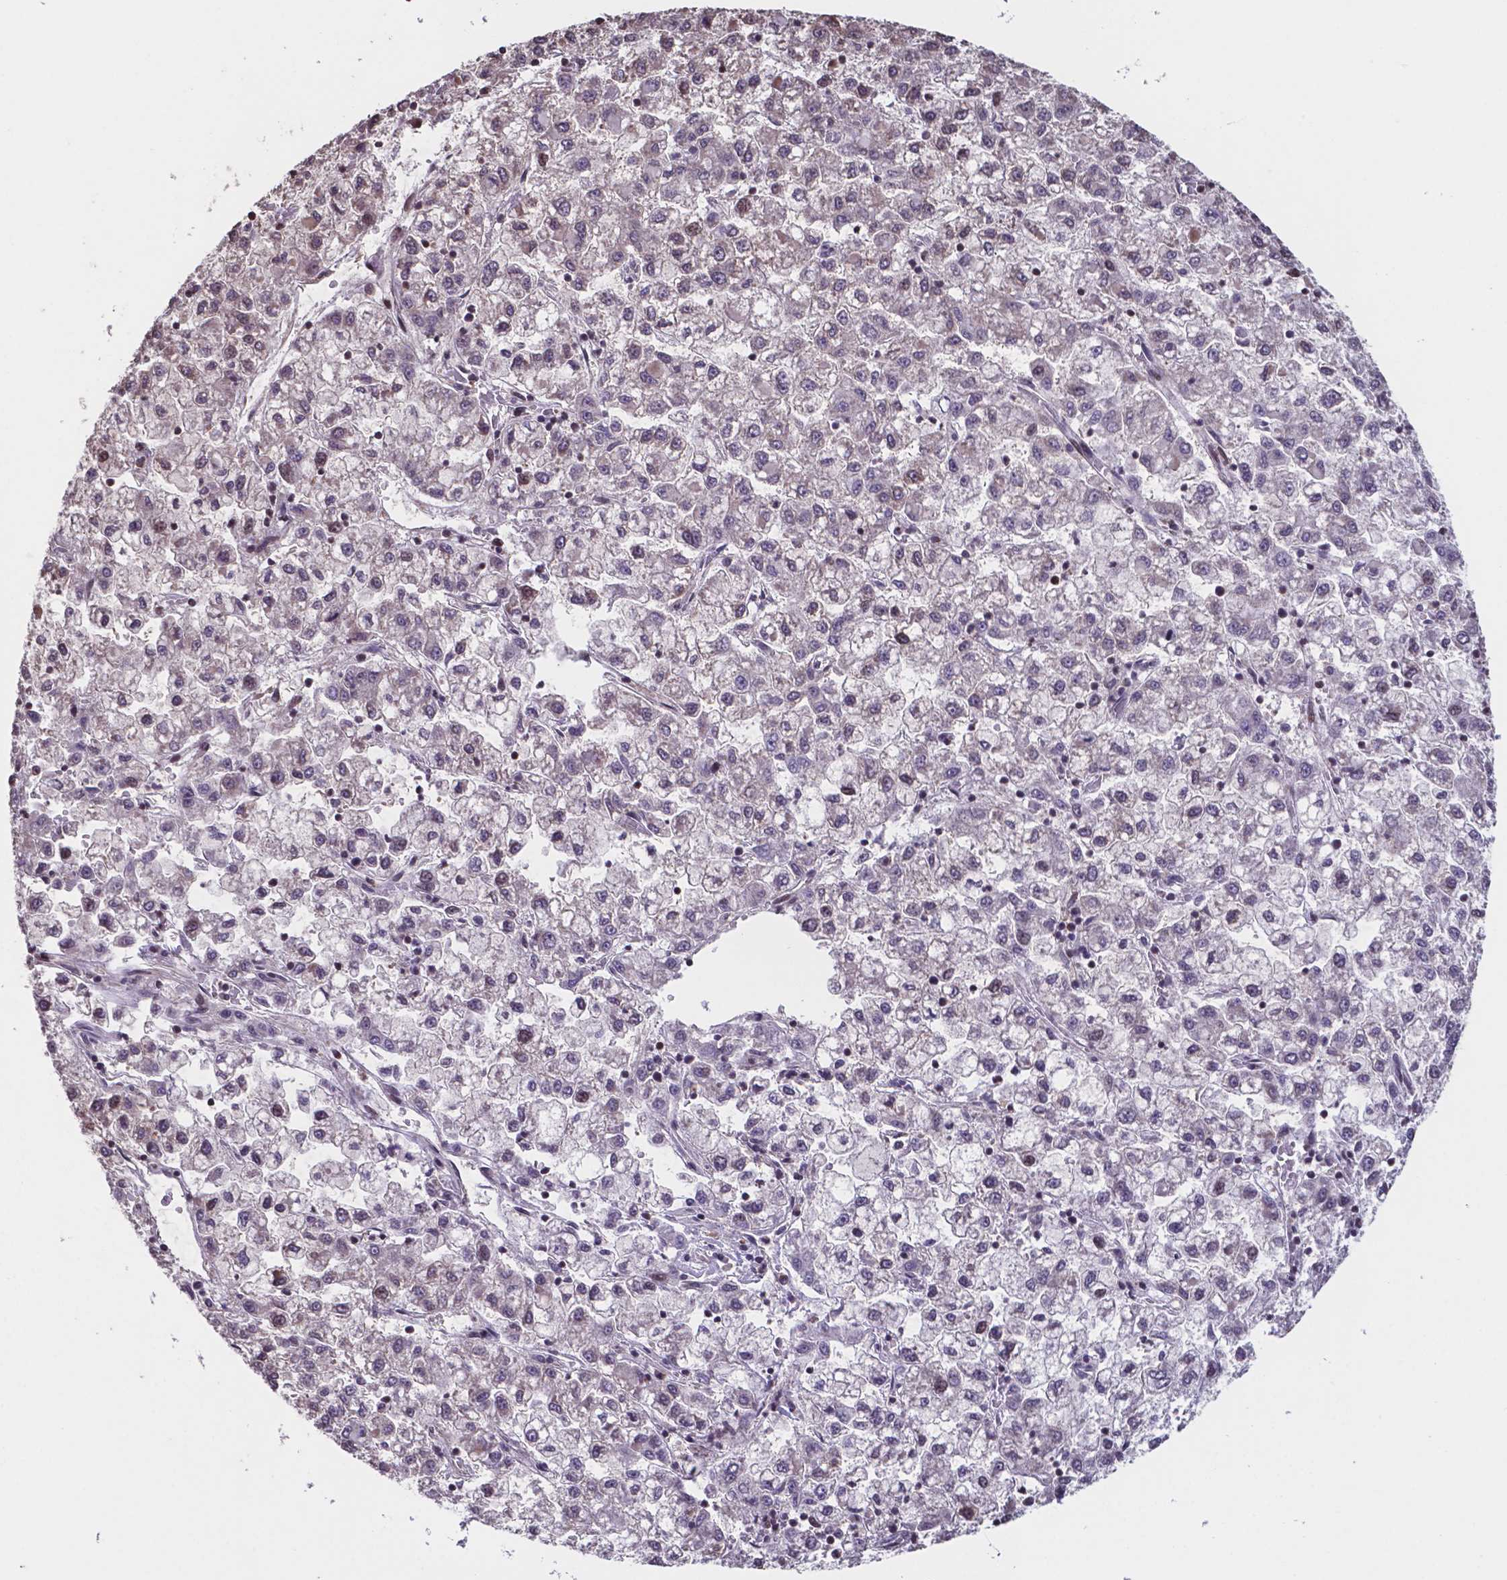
{"staining": {"intensity": "weak", "quantity": "<25%", "location": "nuclear"}, "tissue": "liver cancer", "cell_type": "Tumor cells", "image_type": "cancer", "snomed": [{"axis": "morphology", "description": "Carcinoma, Hepatocellular, NOS"}, {"axis": "topography", "description": "Liver"}], "caption": "Liver hepatocellular carcinoma was stained to show a protein in brown. There is no significant staining in tumor cells.", "gene": "MLC1", "patient": {"sex": "male", "age": 40}}